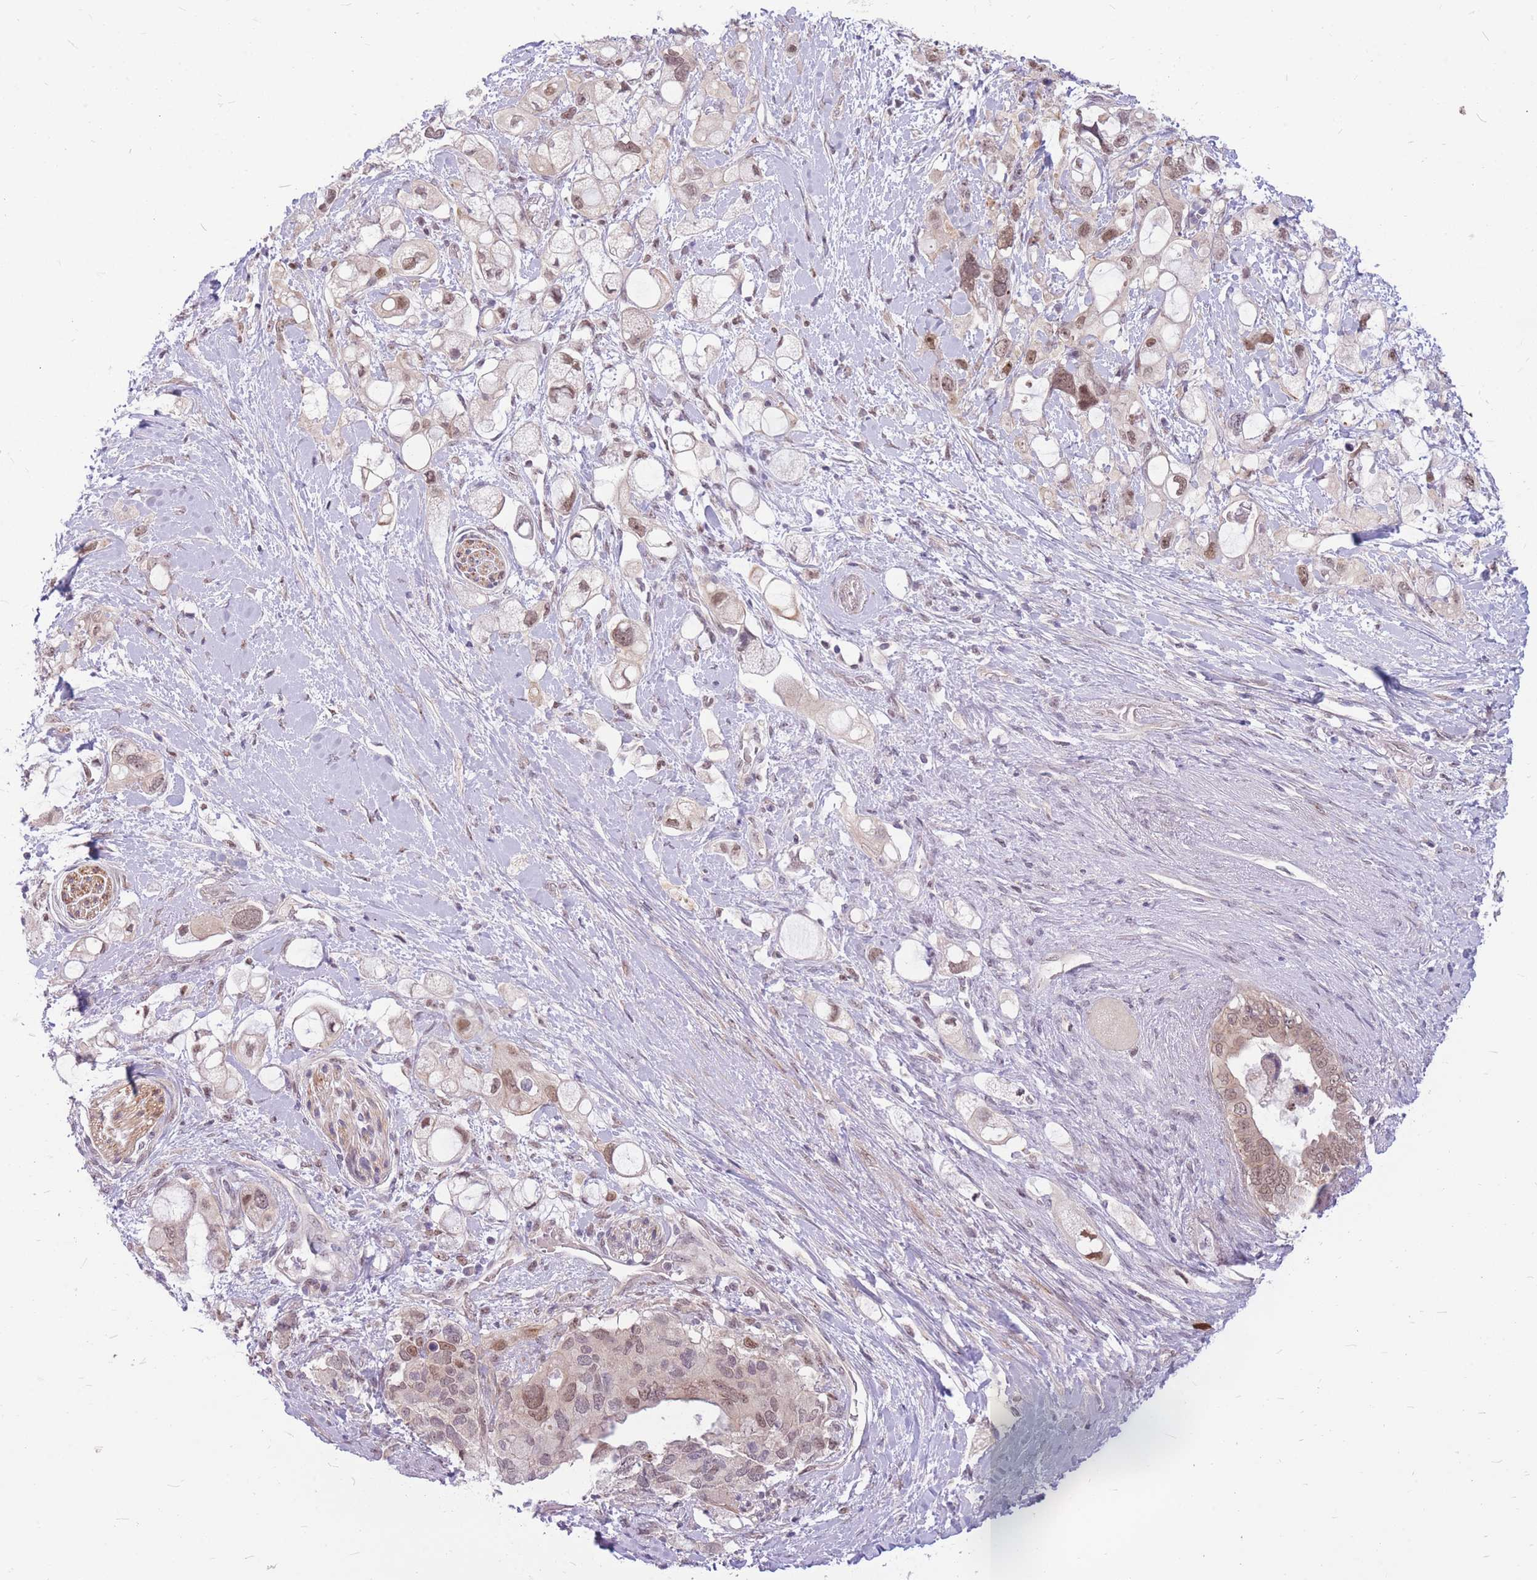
{"staining": {"intensity": "weak", "quantity": "25%-75%", "location": "cytoplasmic/membranous,nuclear"}, "tissue": "pancreatic cancer", "cell_type": "Tumor cells", "image_type": "cancer", "snomed": [{"axis": "morphology", "description": "Adenocarcinoma, NOS"}, {"axis": "topography", "description": "Pancreas"}], "caption": "Adenocarcinoma (pancreatic) stained with a protein marker displays weak staining in tumor cells.", "gene": "ERCC2", "patient": {"sex": "female", "age": 56}}